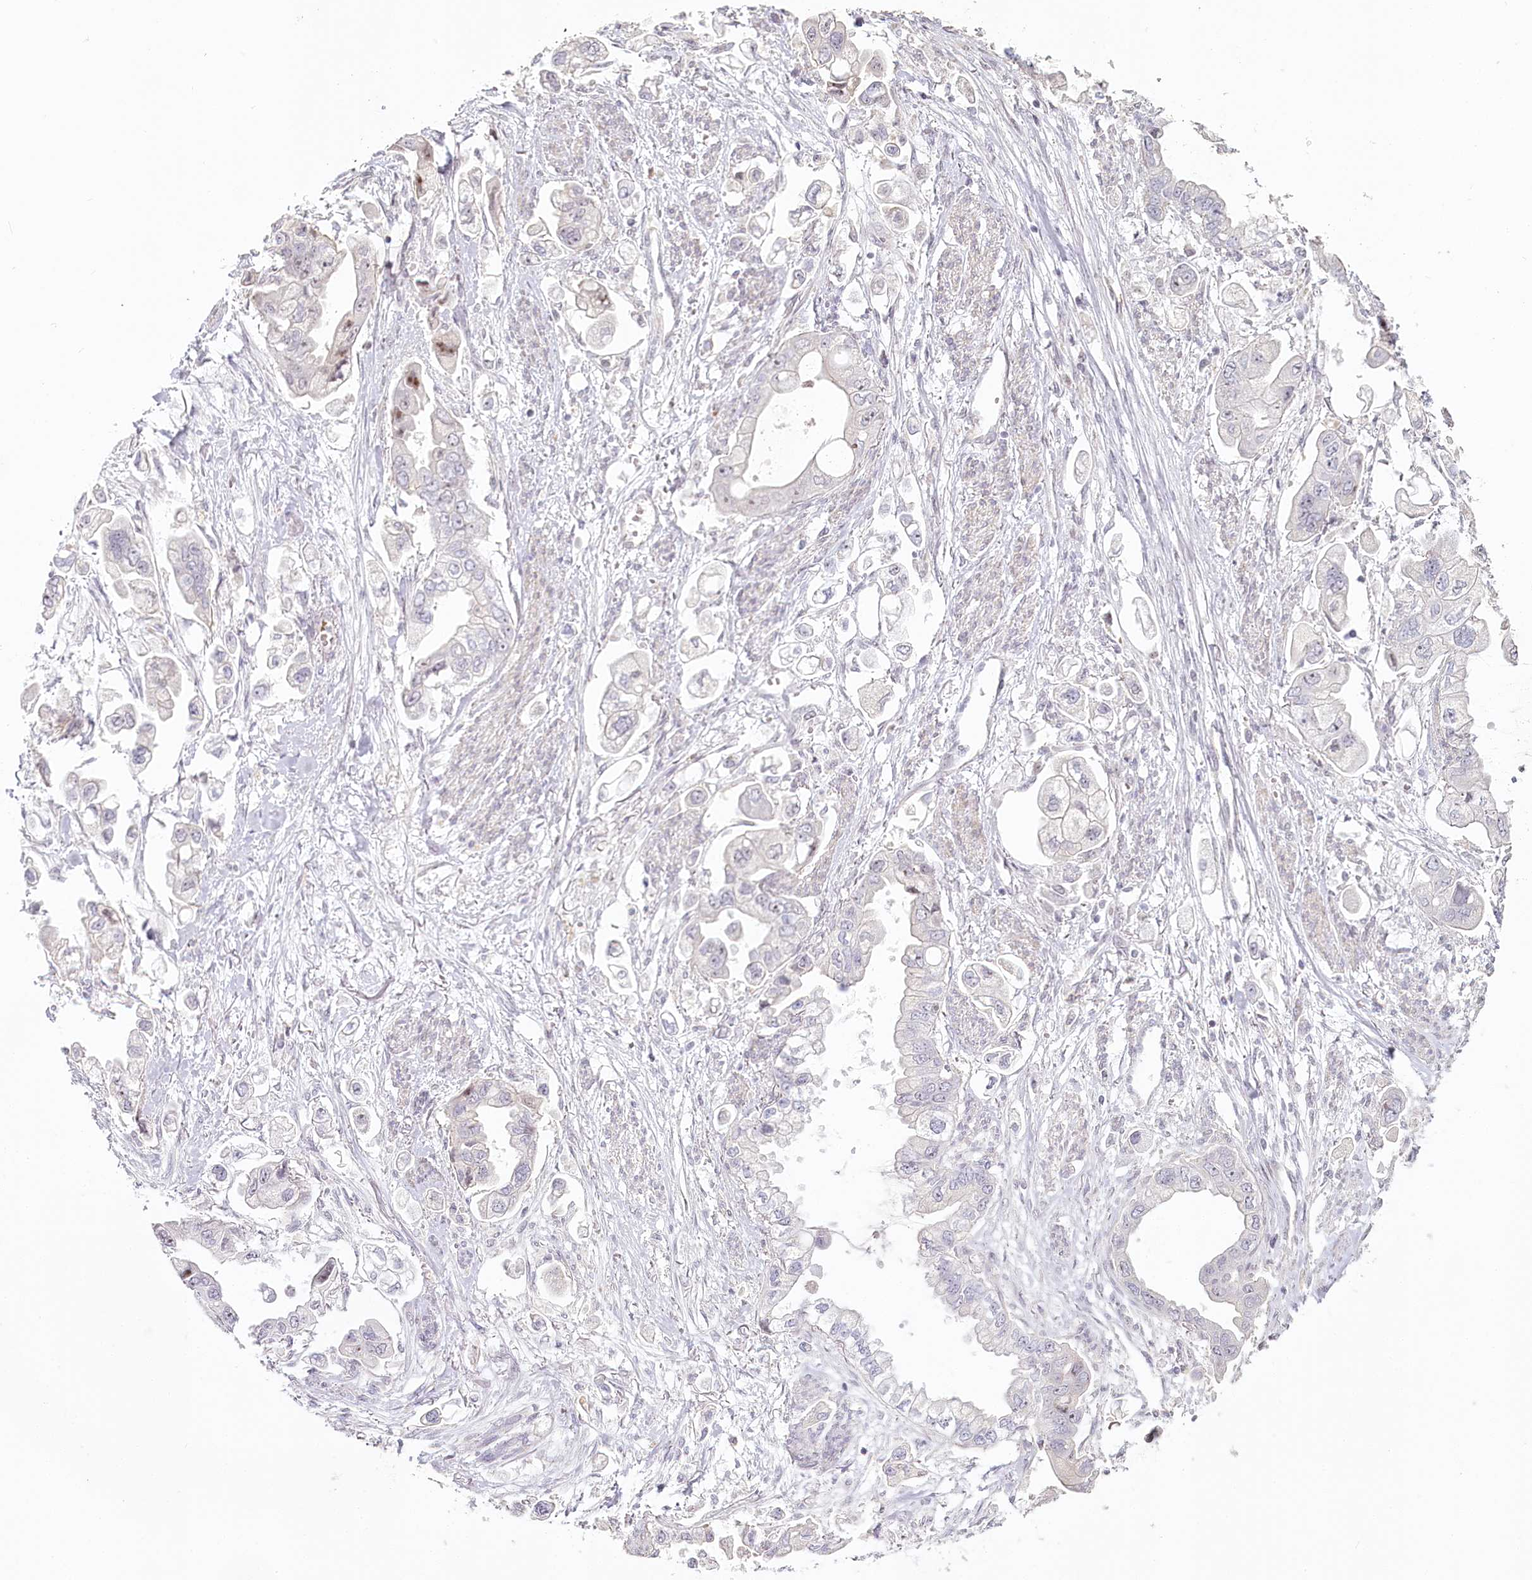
{"staining": {"intensity": "negative", "quantity": "none", "location": "none"}, "tissue": "stomach cancer", "cell_type": "Tumor cells", "image_type": "cancer", "snomed": [{"axis": "morphology", "description": "Adenocarcinoma, NOS"}, {"axis": "topography", "description": "Stomach"}], "caption": "The micrograph displays no significant staining in tumor cells of stomach cancer (adenocarcinoma).", "gene": "EXOSC7", "patient": {"sex": "male", "age": 62}}